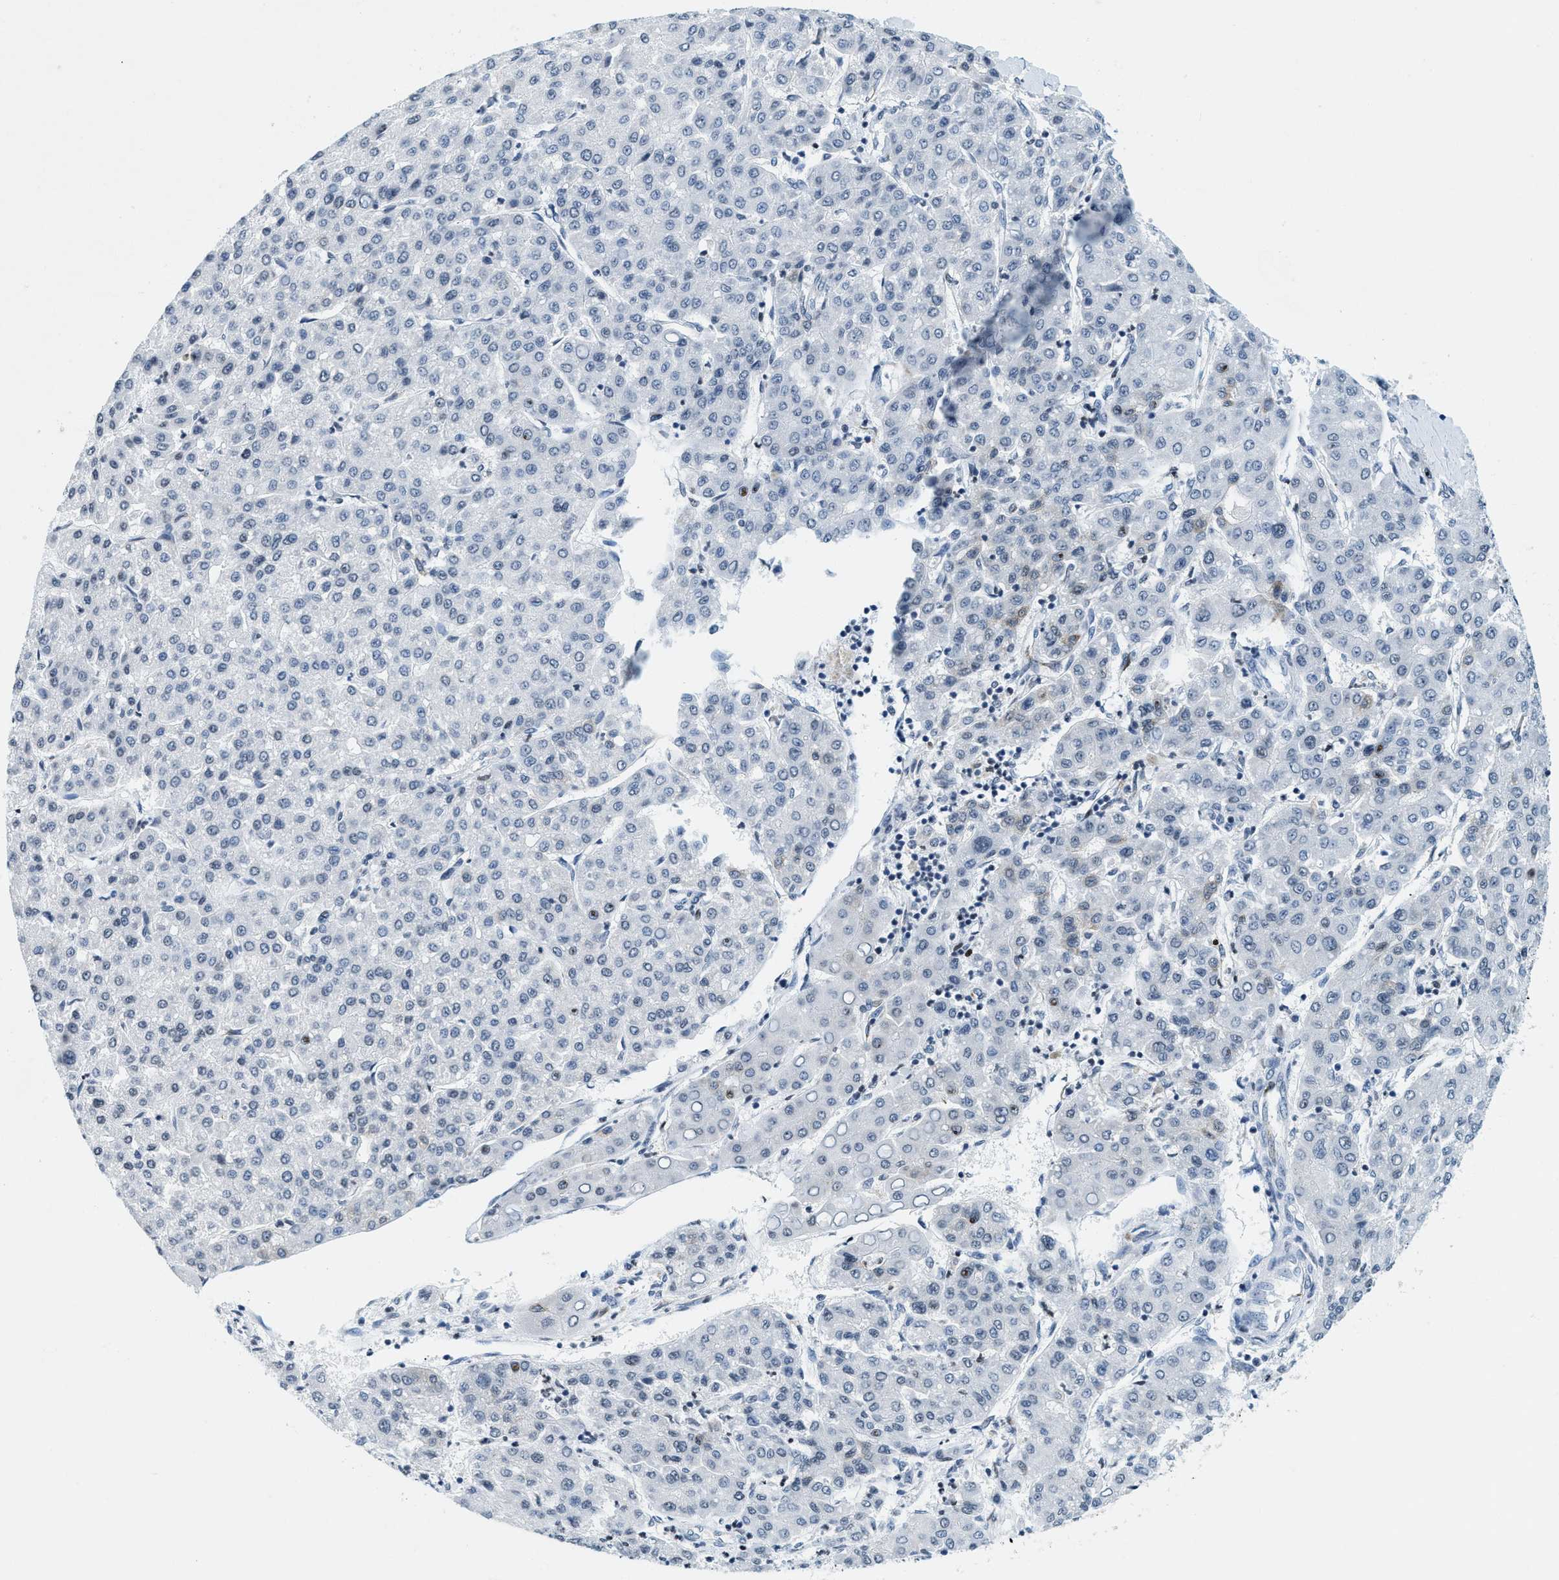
{"staining": {"intensity": "negative", "quantity": "none", "location": "none"}, "tissue": "liver cancer", "cell_type": "Tumor cells", "image_type": "cancer", "snomed": [{"axis": "morphology", "description": "Carcinoma, Hepatocellular, NOS"}, {"axis": "topography", "description": "Liver"}], "caption": "Micrograph shows no protein expression in tumor cells of liver hepatocellular carcinoma tissue. (DAB IHC, high magnification).", "gene": "UVRAG", "patient": {"sex": "male", "age": 65}}